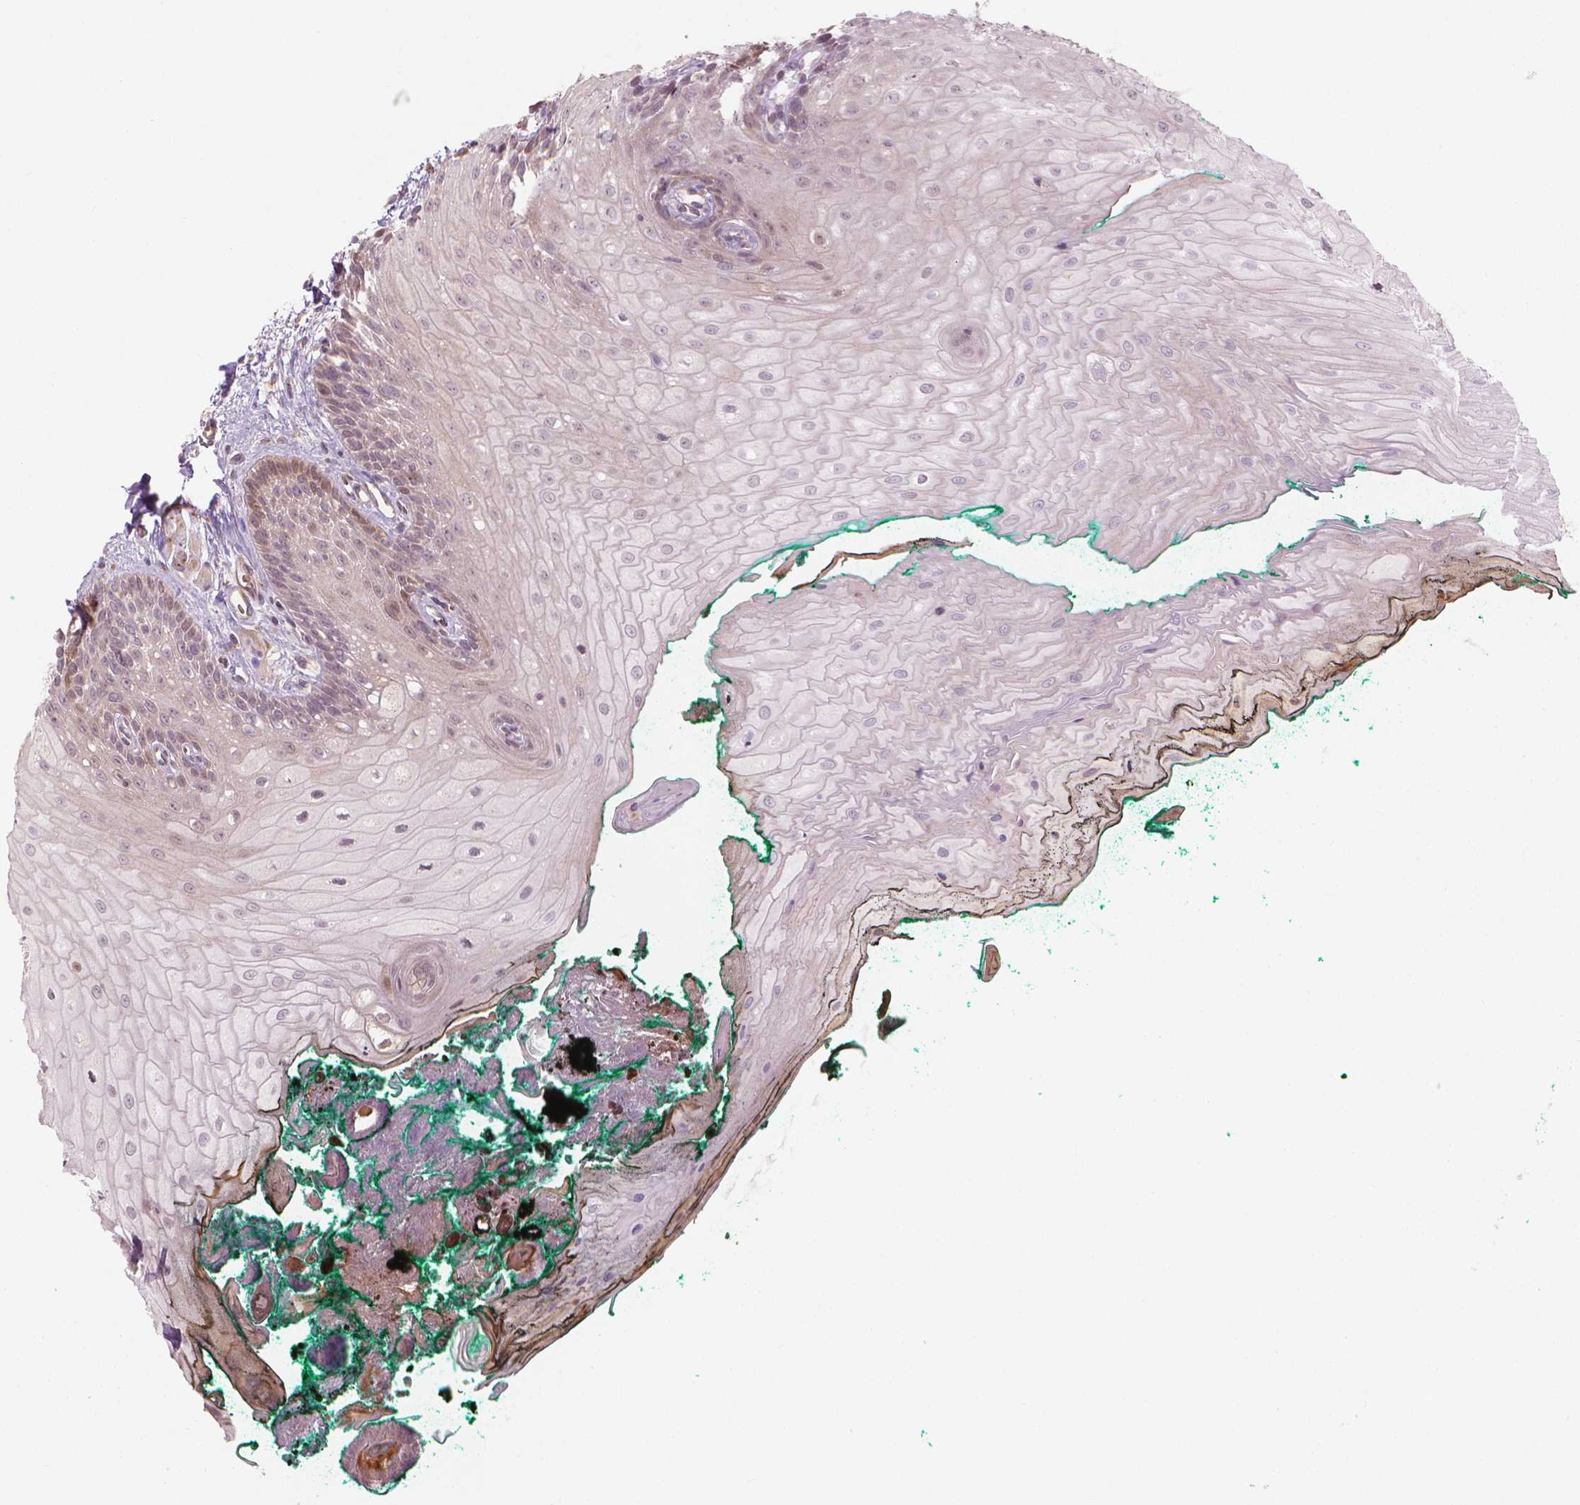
{"staining": {"intensity": "weak", "quantity": "<25%", "location": "nuclear"}, "tissue": "oral mucosa", "cell_type": "Squamous epithelial cells", "image_type": "normal", "snomed": [{"axis": "morphology", "description": "Normal tissue, NOS"}, {"axis": "topography", "description": "Oral tissue"}], "caption": "Protein analysis of normal oral mucosa shows no significant expression in squamous epithelial cells. (DAB immunohistochemistry with hematoxylin counter stain).", "gene": "IFFO1", "patient": {"sex": "female", "age": 68}}